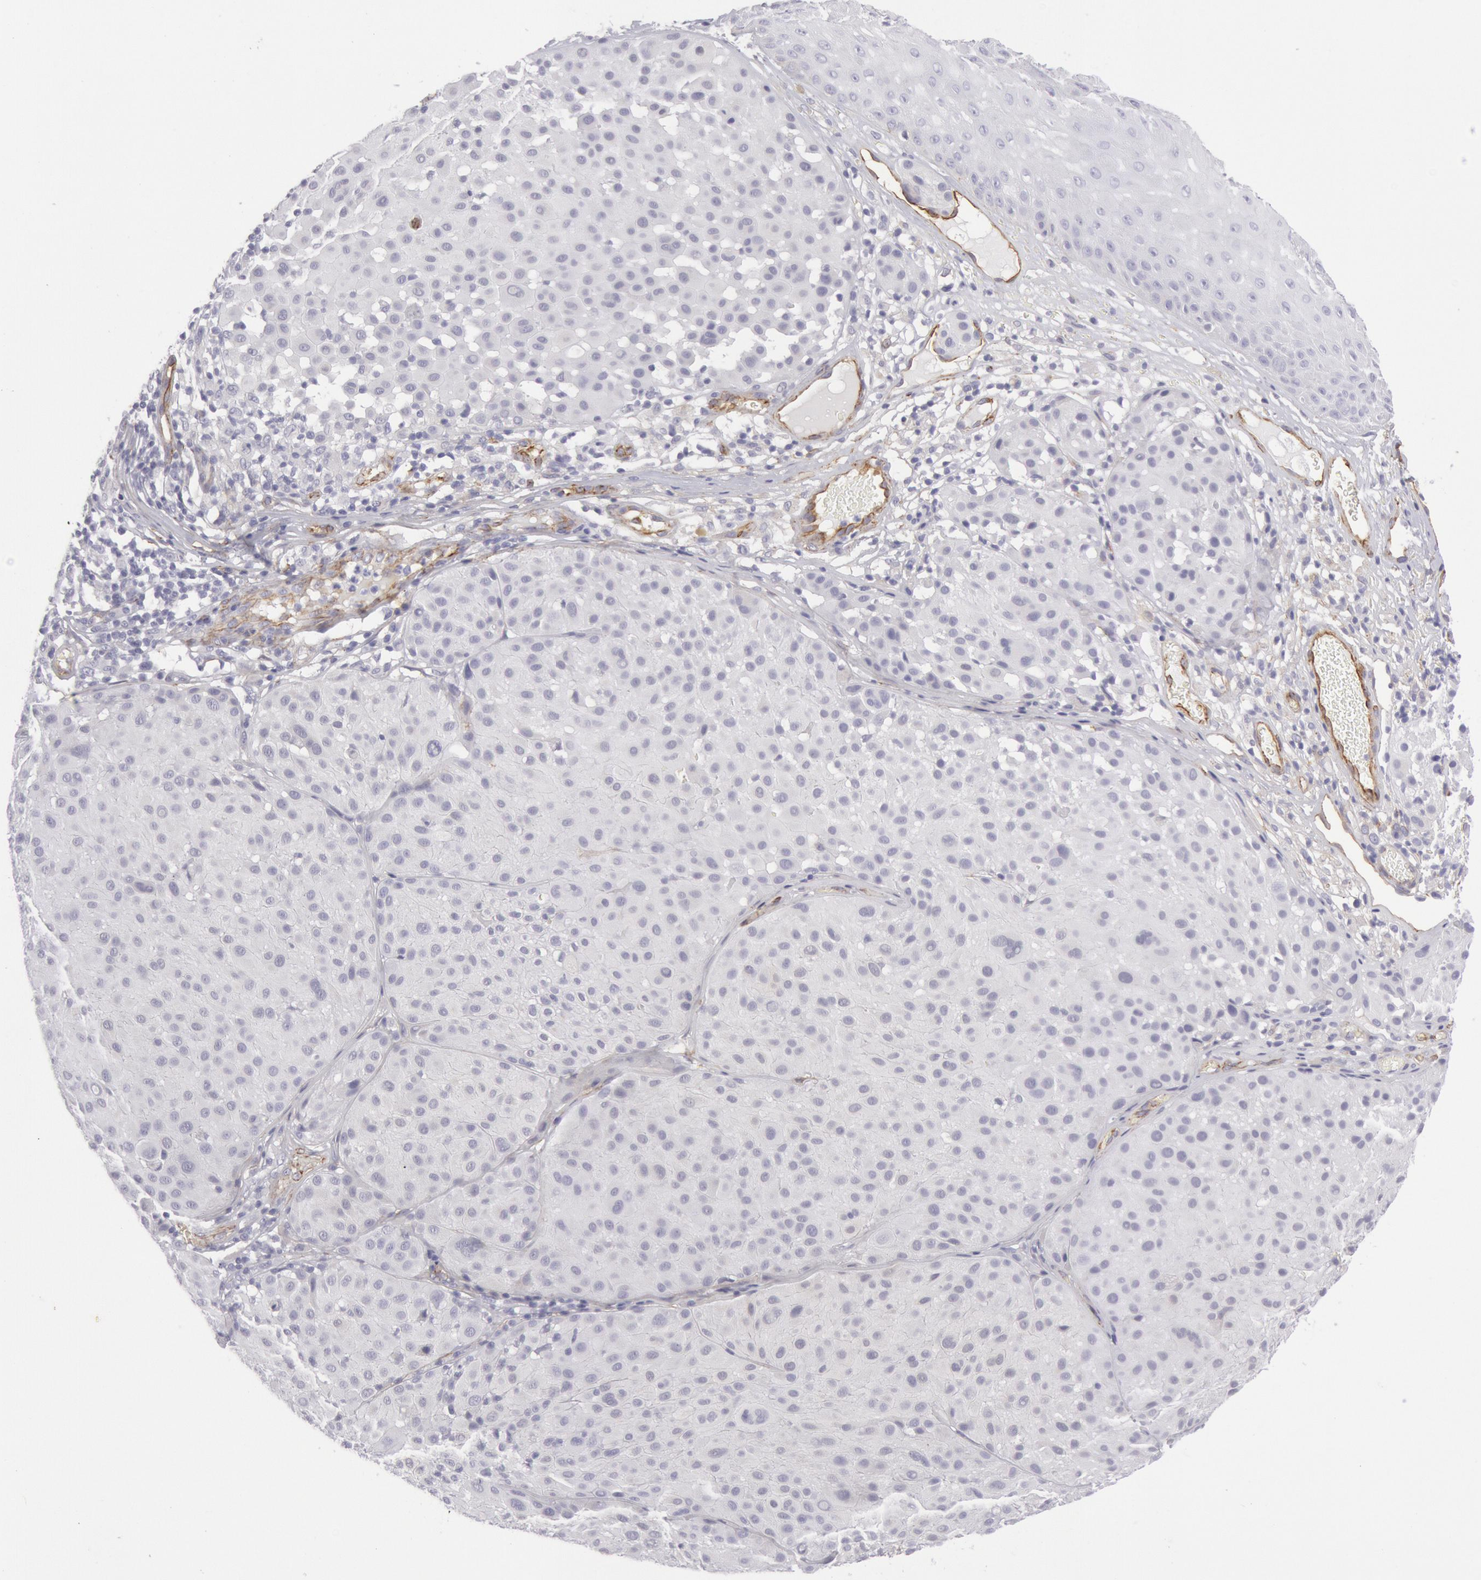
{"staining": {"intensity": "negative", "quantity": "none", "location": "none"}, "tissue": "melanoma", "cell_type": "Tumor cells", "image_type": "cancer", "snomed": [{"axis": "morphology", "description": "Malignant melanoma, NOS"}, {"axis": "topography", "description": "Skin"}], "caption": "Tumor cells are negative for protein expression in human malignant melanoma. (DAB (3,3'-diaminobenzidine) immunohistochemistry with hematoxylin counter stain).", "gene": "CDH13", "patient": {"sex": "male", "age": 36}}